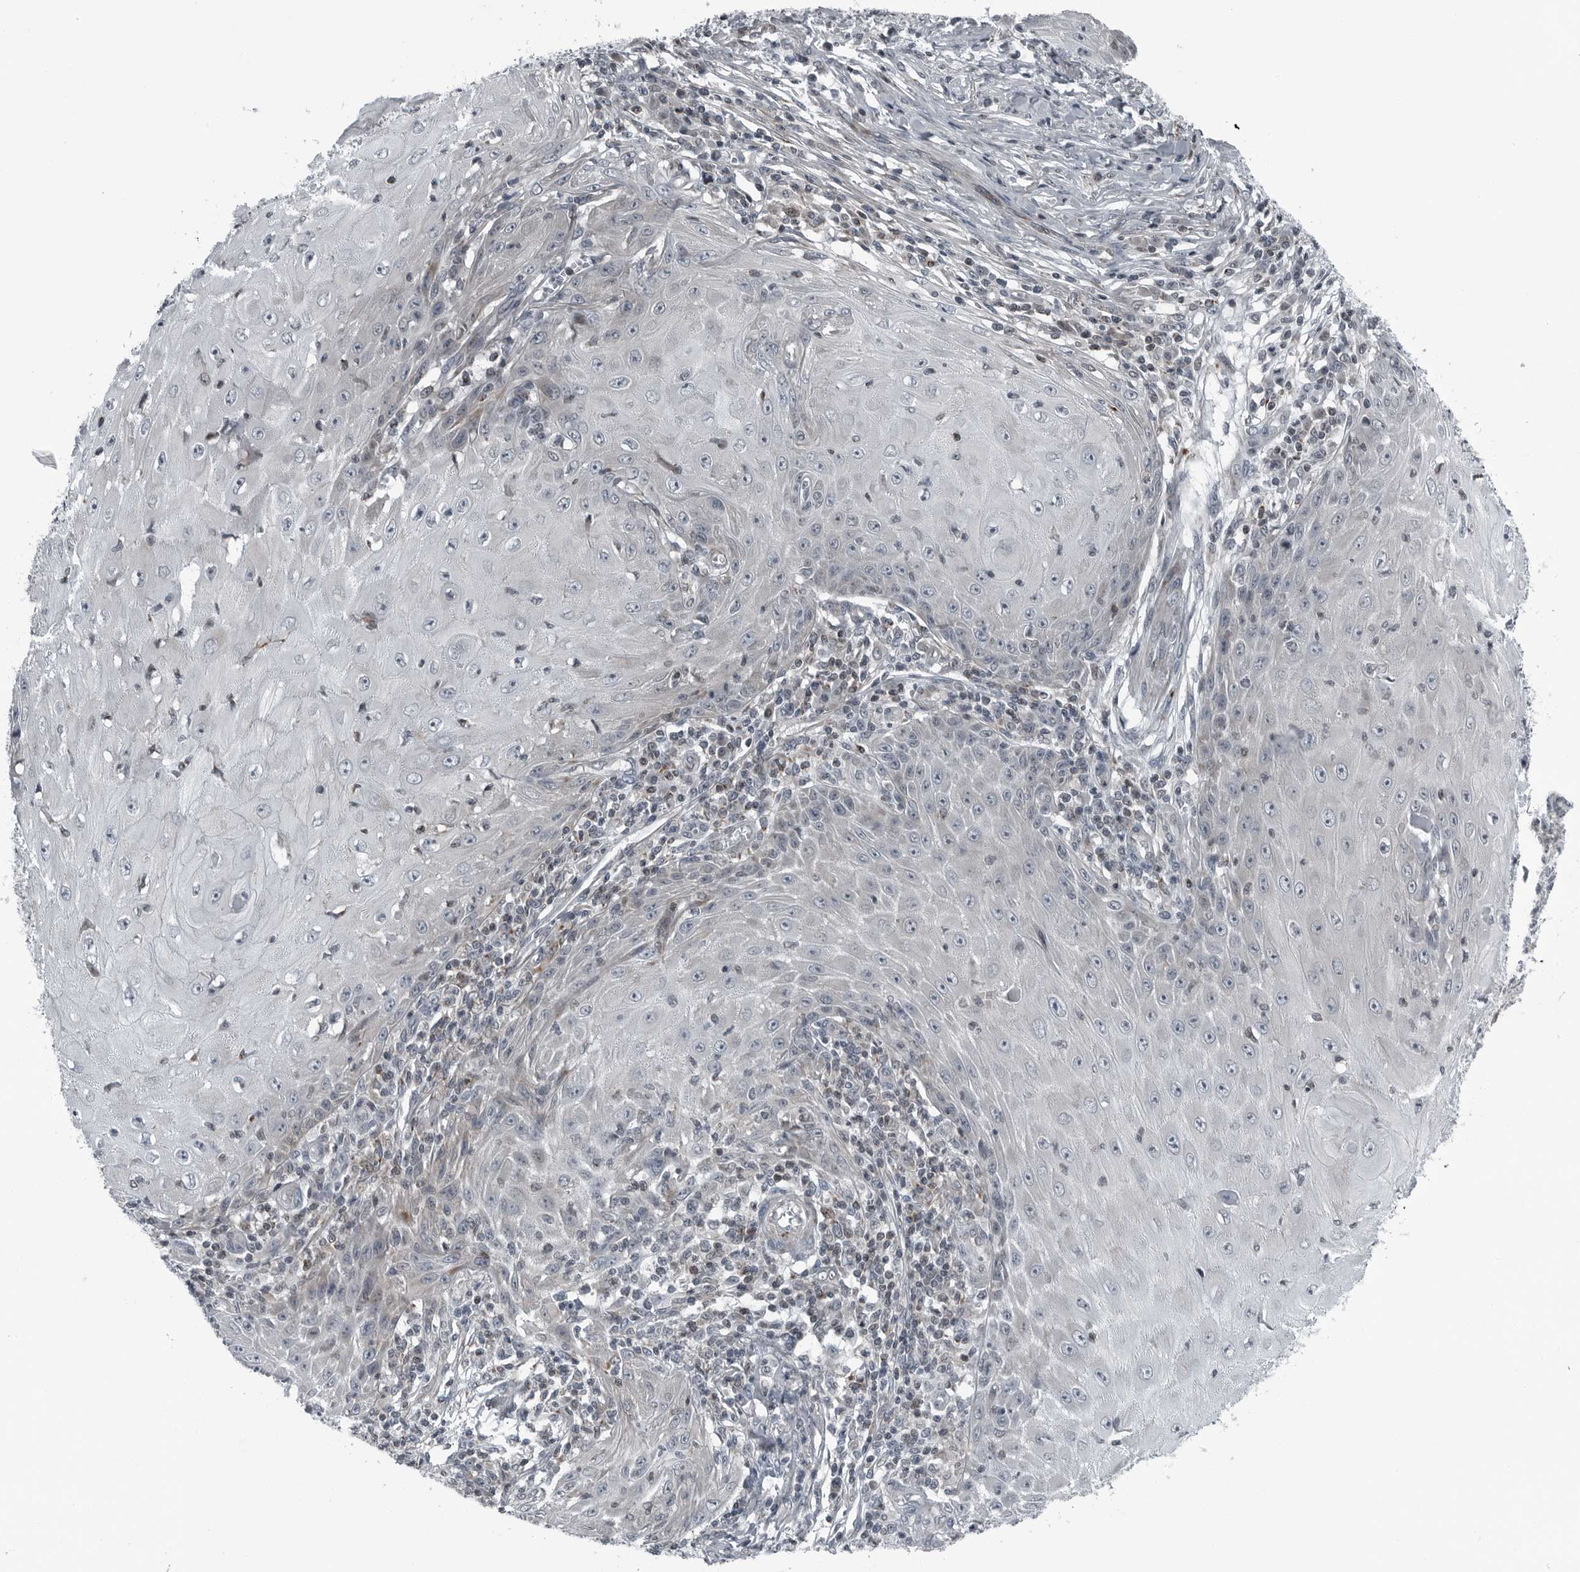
{"staining": {"intensity": "negative", "quantity": "none", "location": "none"}, "tissue": "skin cancer", "cell_type": "Tumor cells", "image_type": "cancer", "snomed": [{"axis": "morphology", "description": "Squamous cell carcinoma, NOS"}, {"axis": "topography", "description": "Skin"}], "caption": "Immunohistochemical staining of human skin cancer (squamous cell carcinoma) reveals no significant expression in tumor cells. Nuclei are stained in blue.", "gene": "GAK", "patient": {"sex": "female", "age": 73}}